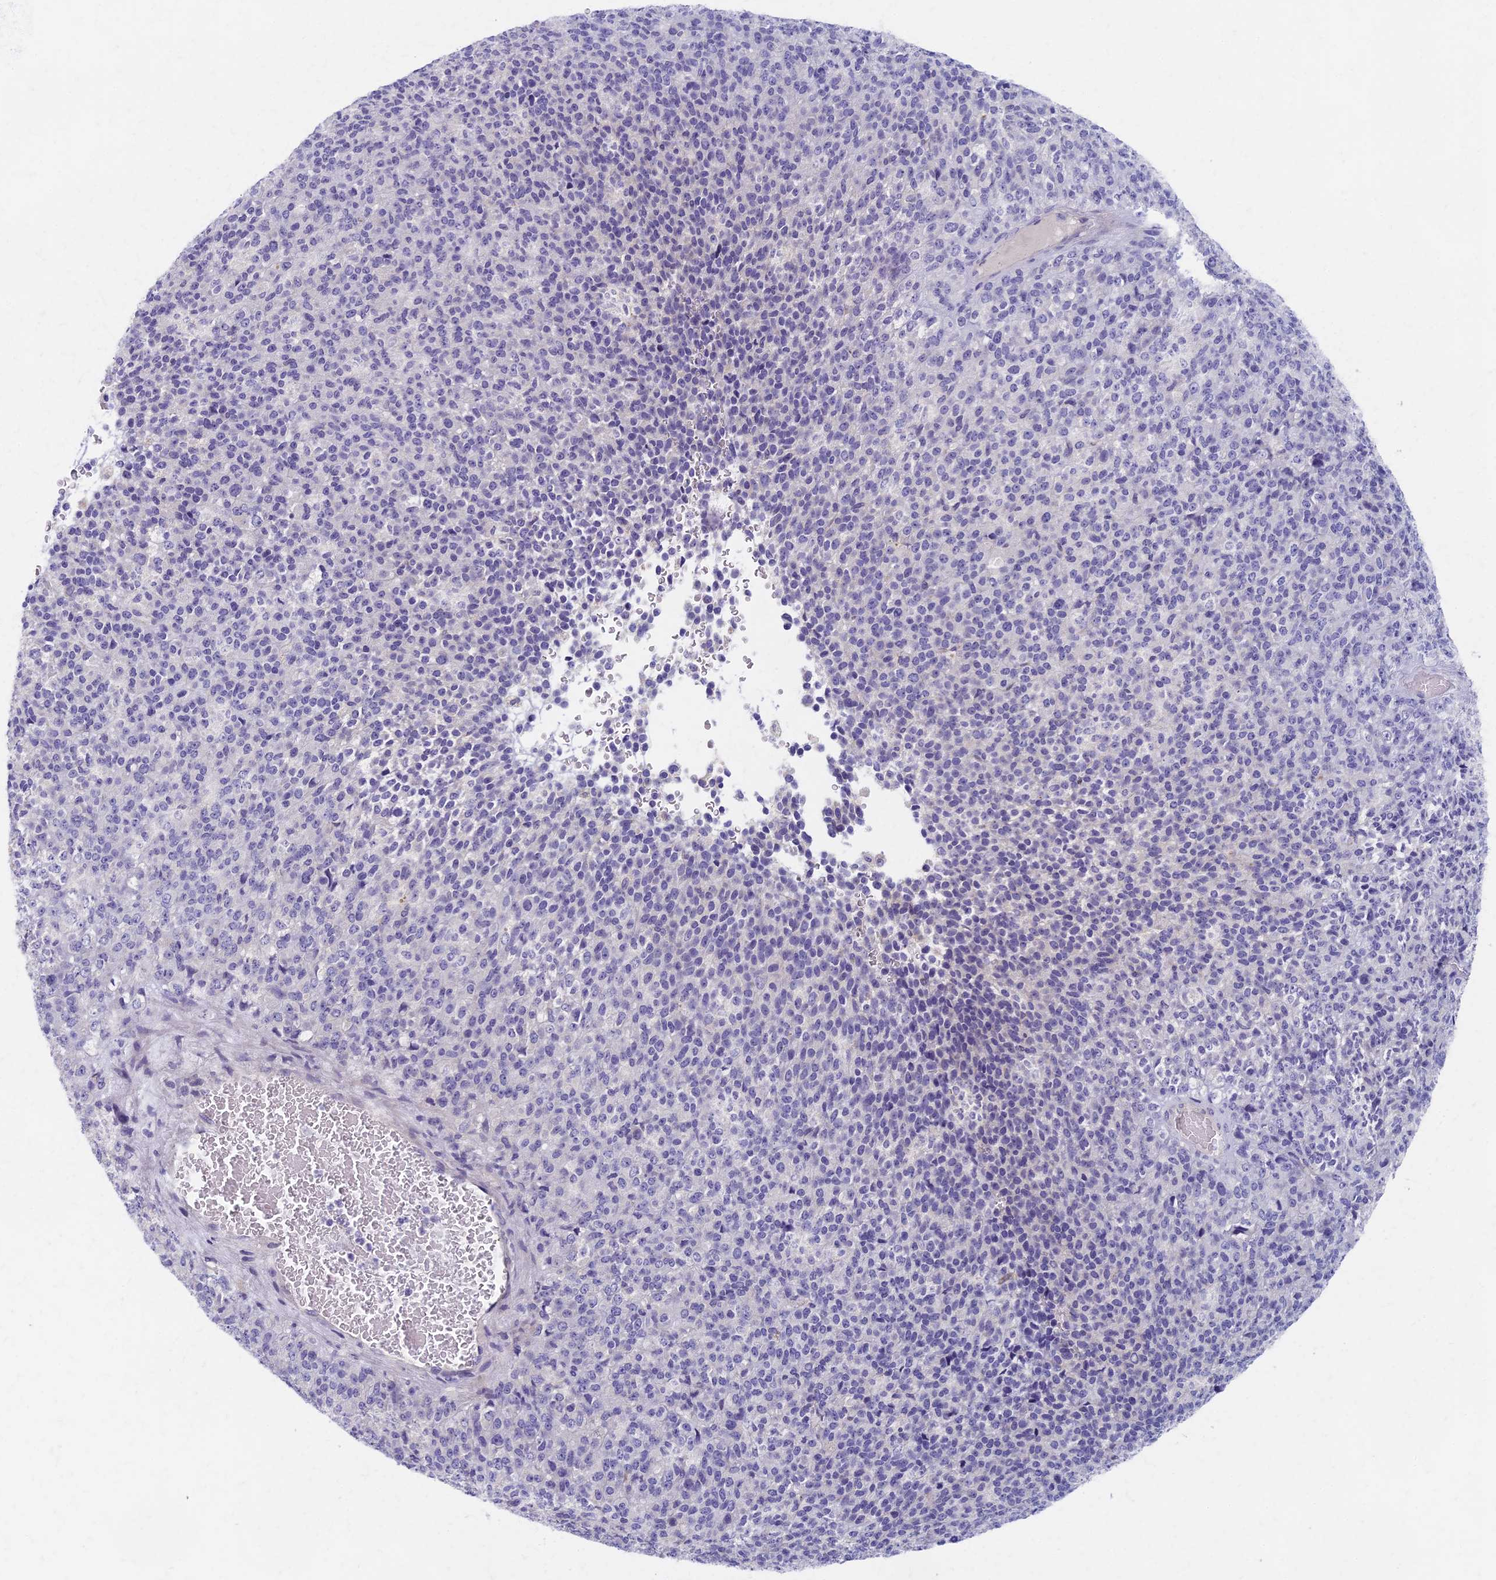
{"staining": {"intensity": "negative", "quantity": "none", "location": "none"}, "tissue": "melanoma", "cell_type": "Tumor cells", "image_type": "cancer", "snomed": [{"axis": "morphology", "description": "Malignant melanoma, Metastatic site"}, {"axis": "topography", "description": "Brain"}], "caption": "Tumor cells show no significant staining in melanoma. (Immunohistochemistry, brightfield microscopy, high magnification).", "gene": "AP4E1", "patient": {"sex": "female", "age": 56}}